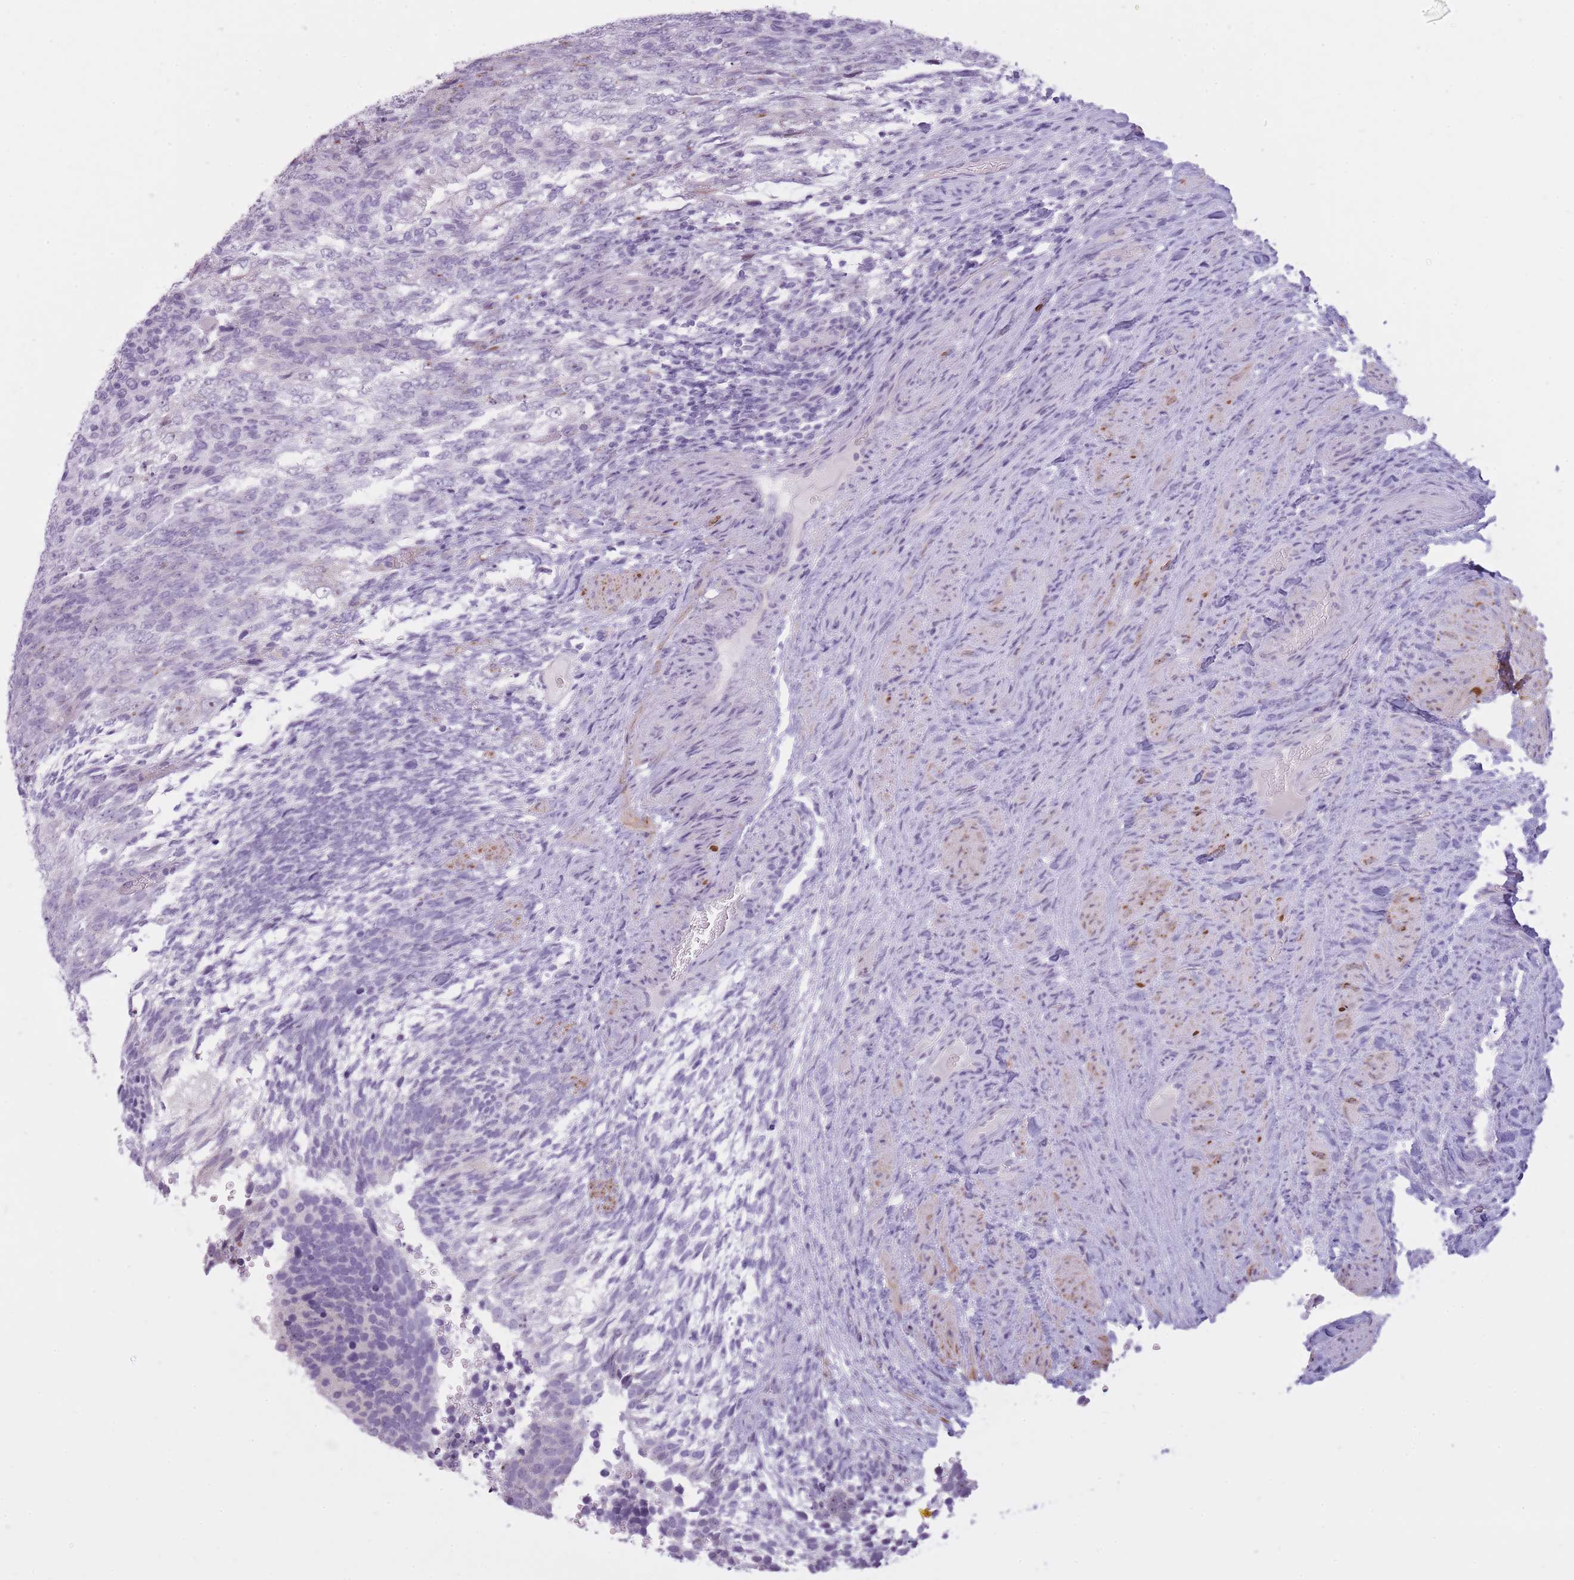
{"staining": {"intensity": "negative", "quantity": "none", "location": "none"}, "tissue": "testis cancer", "cell_type": "Tumor cells", "image_type": "cancer", "snomed": [{"axis": "morphology", "description": "Carcinoma, Embryonal, NOS"}, {"axis": "topography", "description": "Testis"}], "caption": "Immunohistochemistry of testis embryonal carcinoma demonstrates no staining in tumor cells.", "gene": "GOLGA6D", "patient": {"sex": "male", "age": 23}}